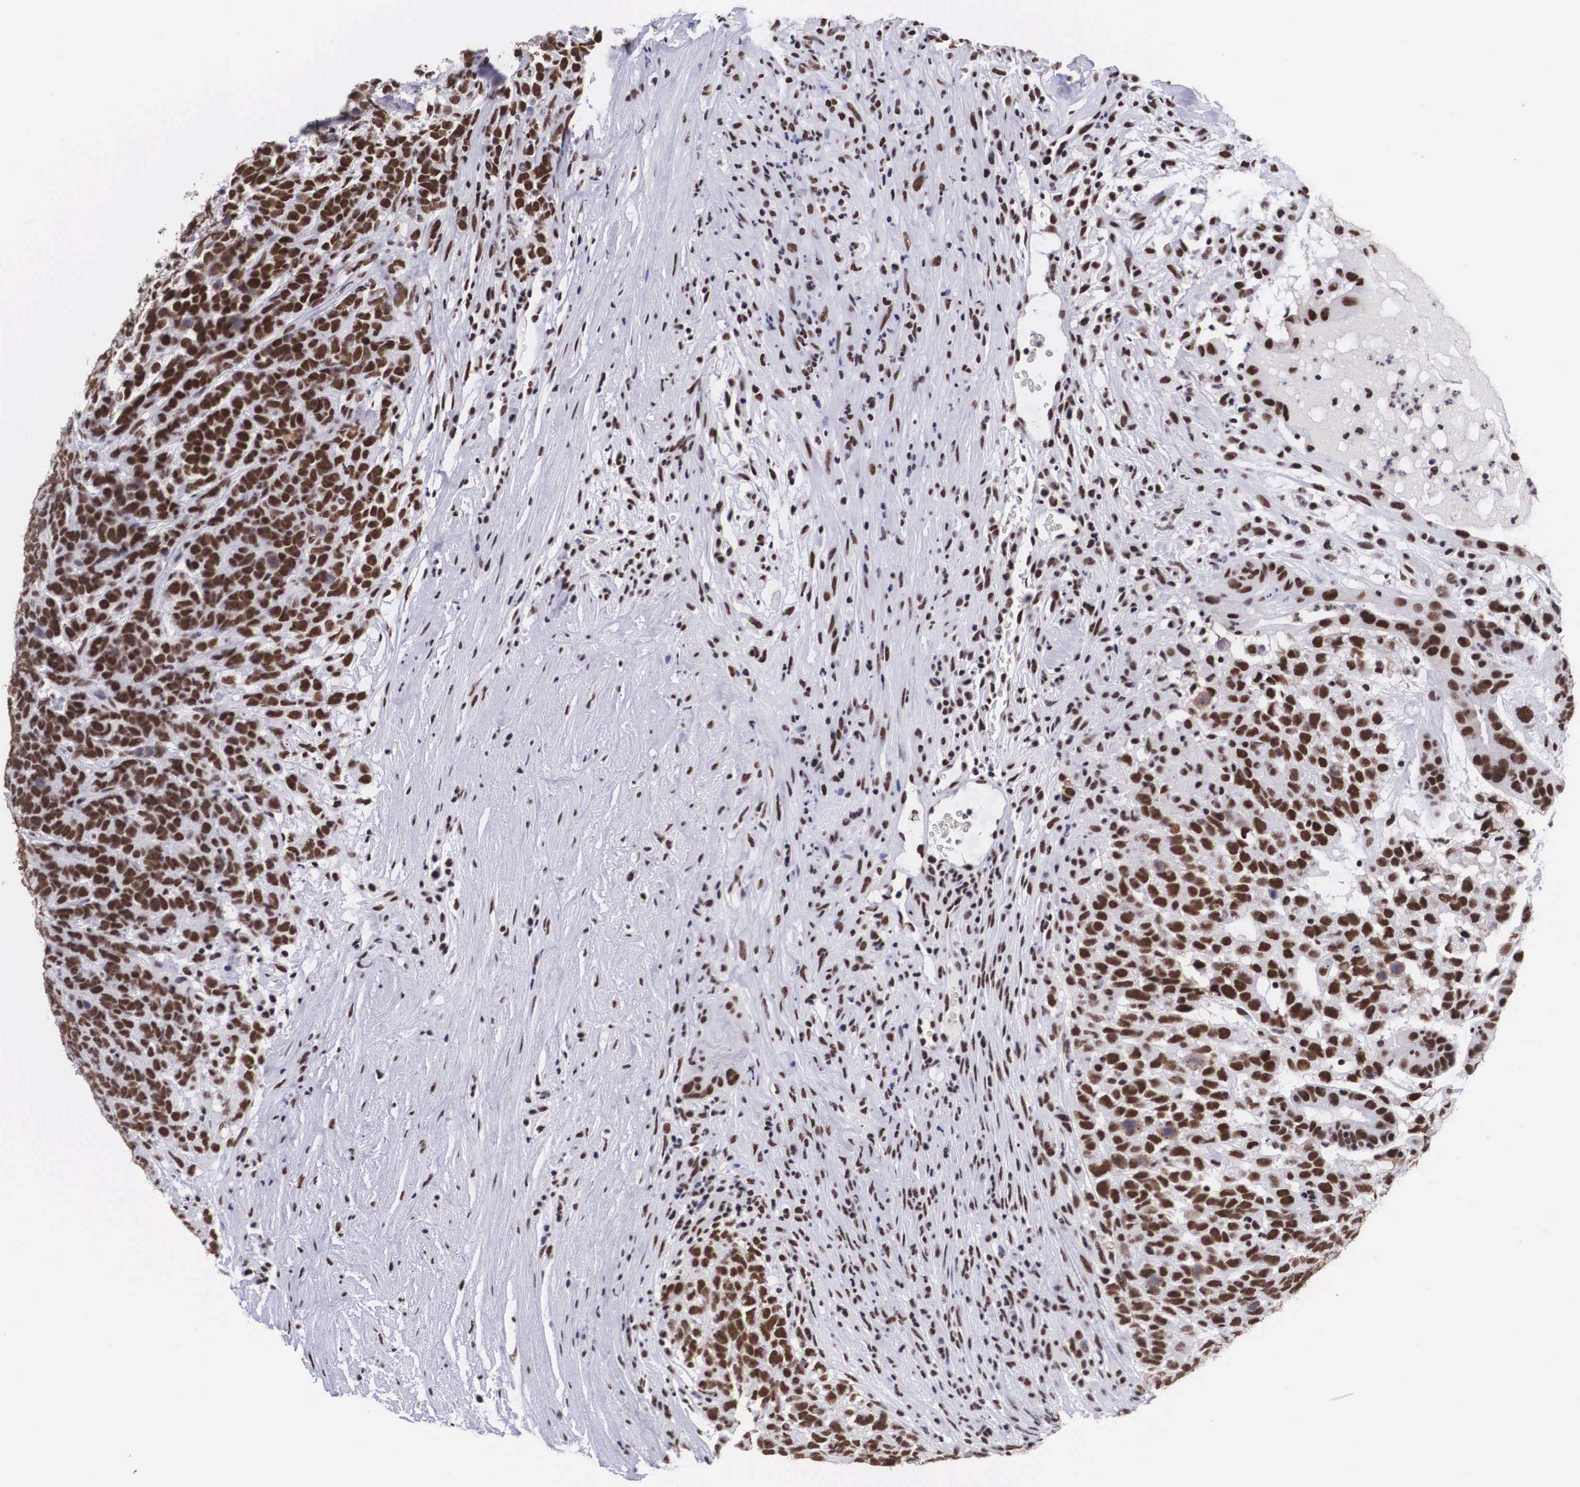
{"staining": {"intensity": "moderate", "quantity": ">75%", "location": "nuclear"}, "tissue": "testis cancer", "cell_type": "Tumor cells", "image_type": "cancer", "snomed": [{"axis": "morphology", "description": "Carcinoma, Embryonal, NOS"}, {"axis": "topography", "description": "Testis"}], "caption": "Immunohistochemistry (IHC) (DAB) staining of human testis cancer shows moderate nuclear protein expression in about >75% of tumor cells. (Brightfield microscopy of DAB IHC at high magnification).", "gene": "SF3A1", "patient": {"sex": "male", "age": 26}}